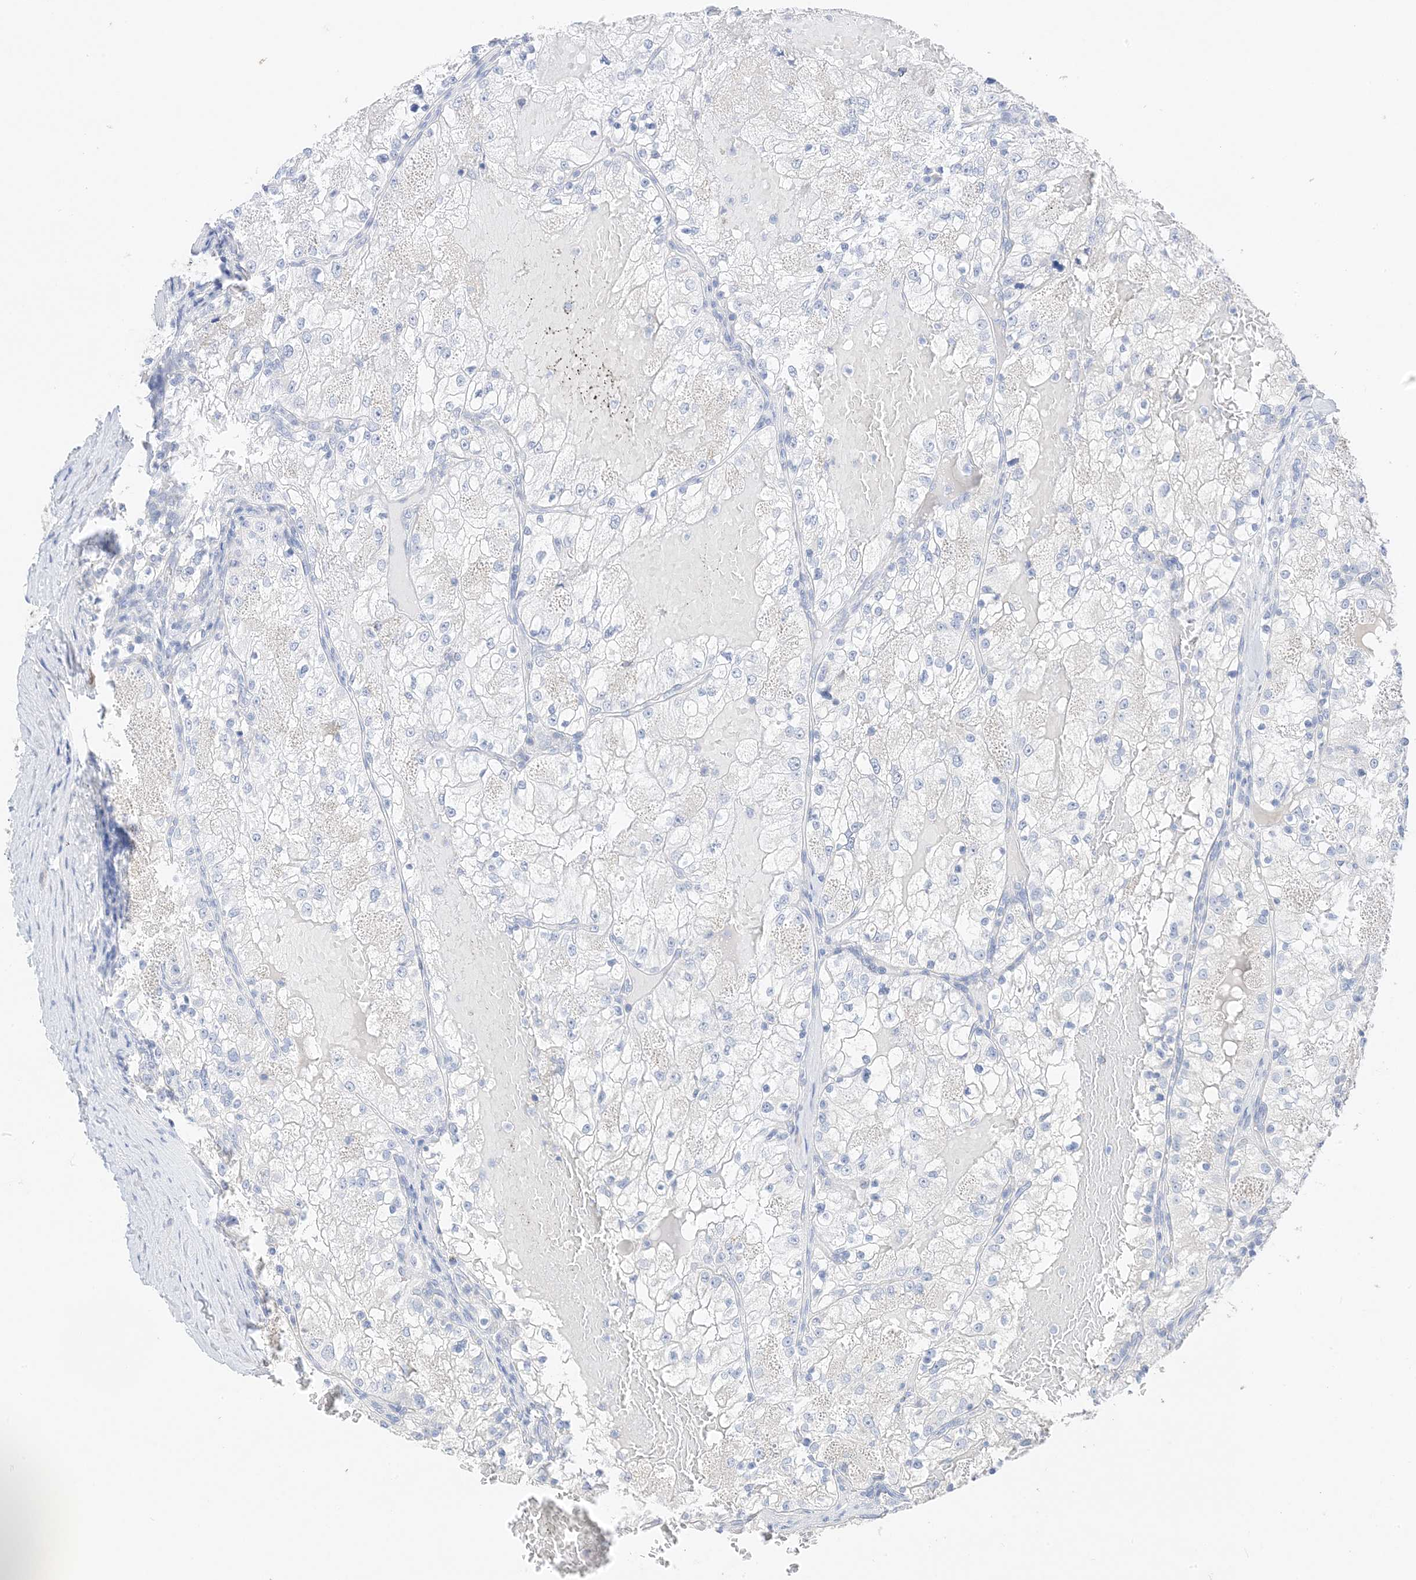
{"staining": {"intensity": "negative", "quantity": "none", "location": "none"}, "tissue": "renal cancer", "cell_type": "Tumor cells", "image_type": "cancer", "snomed": [{"axis": "morphology", "description": "Normal tissue, NOS"}, {"axis": "morphology", "description": "Adenocarcinoma, NOS"}, {"axis": "topography", "description": "Kidney"}], "caption": "This is an immunohistochemistry micrograph of human renal adenocarcinoma. There is no expression in tumor cells.", "gene": "MUC17", "patient": {"sex": "male", "age": 68}}